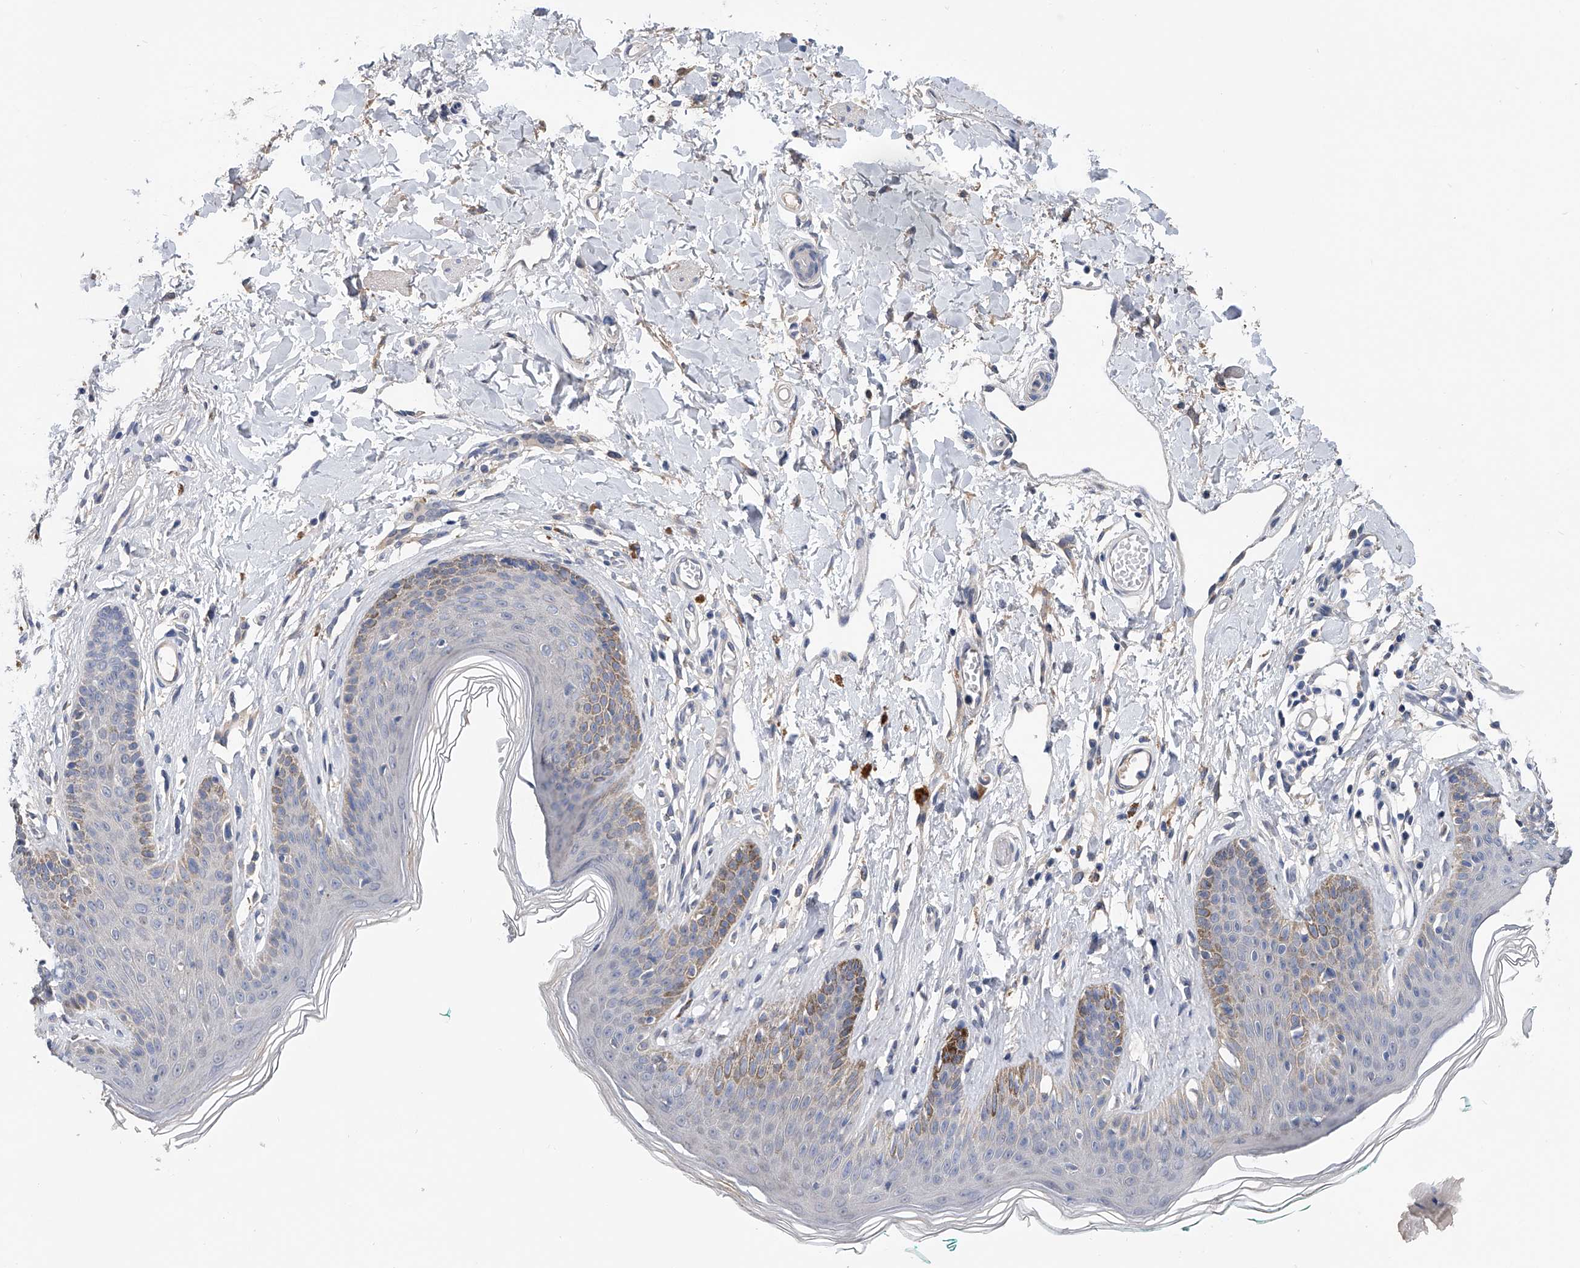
{"staining": {"intensity": "moderate", "quantity": "<25%", "location": "cytoplasmic/membranous"}, "tissue": "skin", "cell_type": "Epidermal cells", "image_type": "normal", "snomed": [{"axis": "morphology", "description": "Normal tissue, NOS"}, {"axis": "morphology", "description": "Squamous cell carcinoma, NOS"}, {"axis": "topography", "description": "Vulva"}], "caption": "Immunohistochemical staining of normal skin exhibits low levels of moderate cytoplasmic/membranous positivity in approximately <25% of epidermal cells.", "gene": "PGM3", "patient": {"sex": "female", "age": 85}}